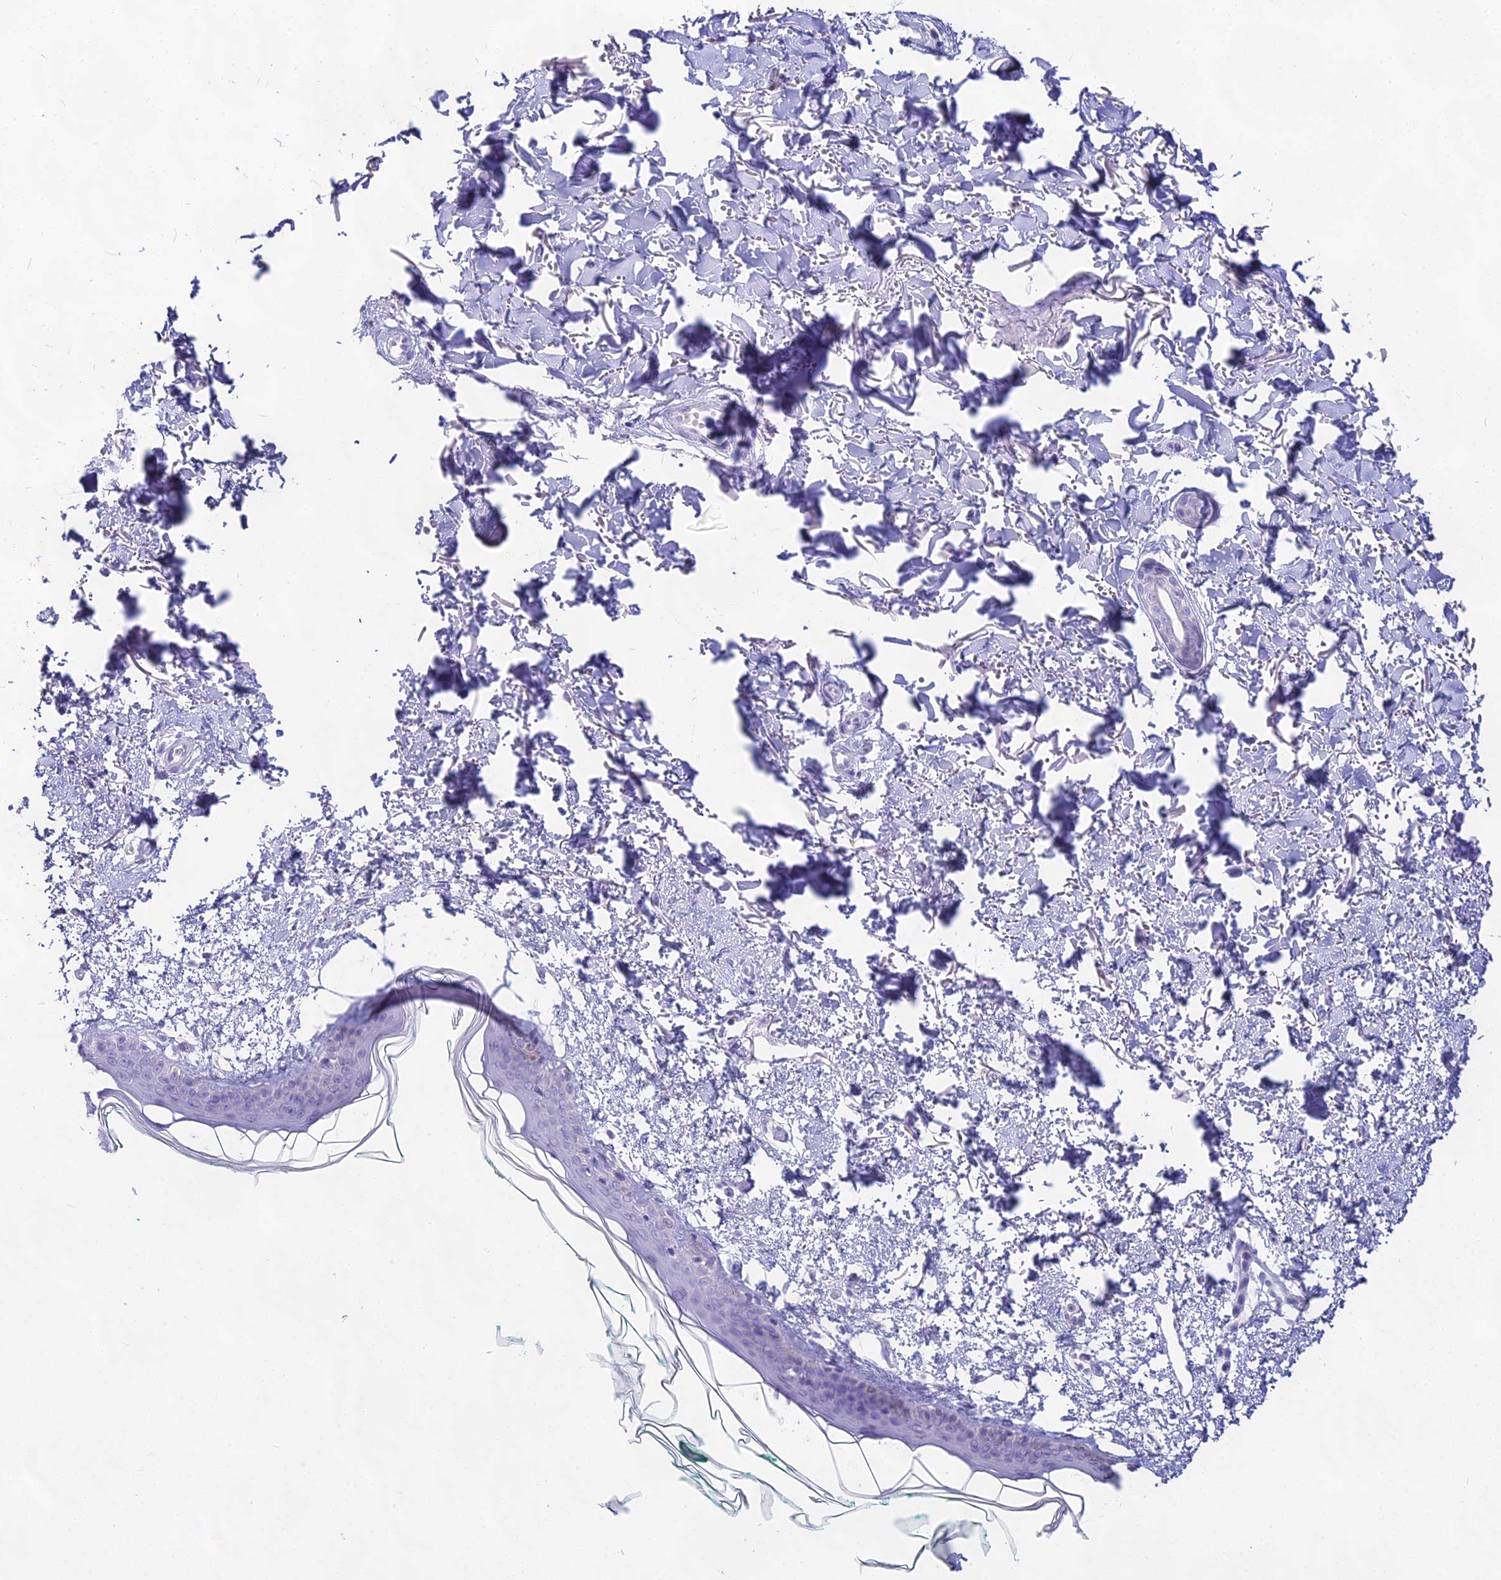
{"staining": {"intensity": "negative", "quantity": "none", "location": "none"}, "tissue": "skin", "cell_type": "Fibroblasts", "image_type": "normal", "snomed": [{"axis": "morphology", "description": "Normal tissue, NOS"}, {"axis": "topography", "description": "Skin"}], "caption": "Protein analysis of normal skin reveals no significant staining in fibroblasts.", "gene": "CGB1", "patient": {"sex": "male", "age": 66}}